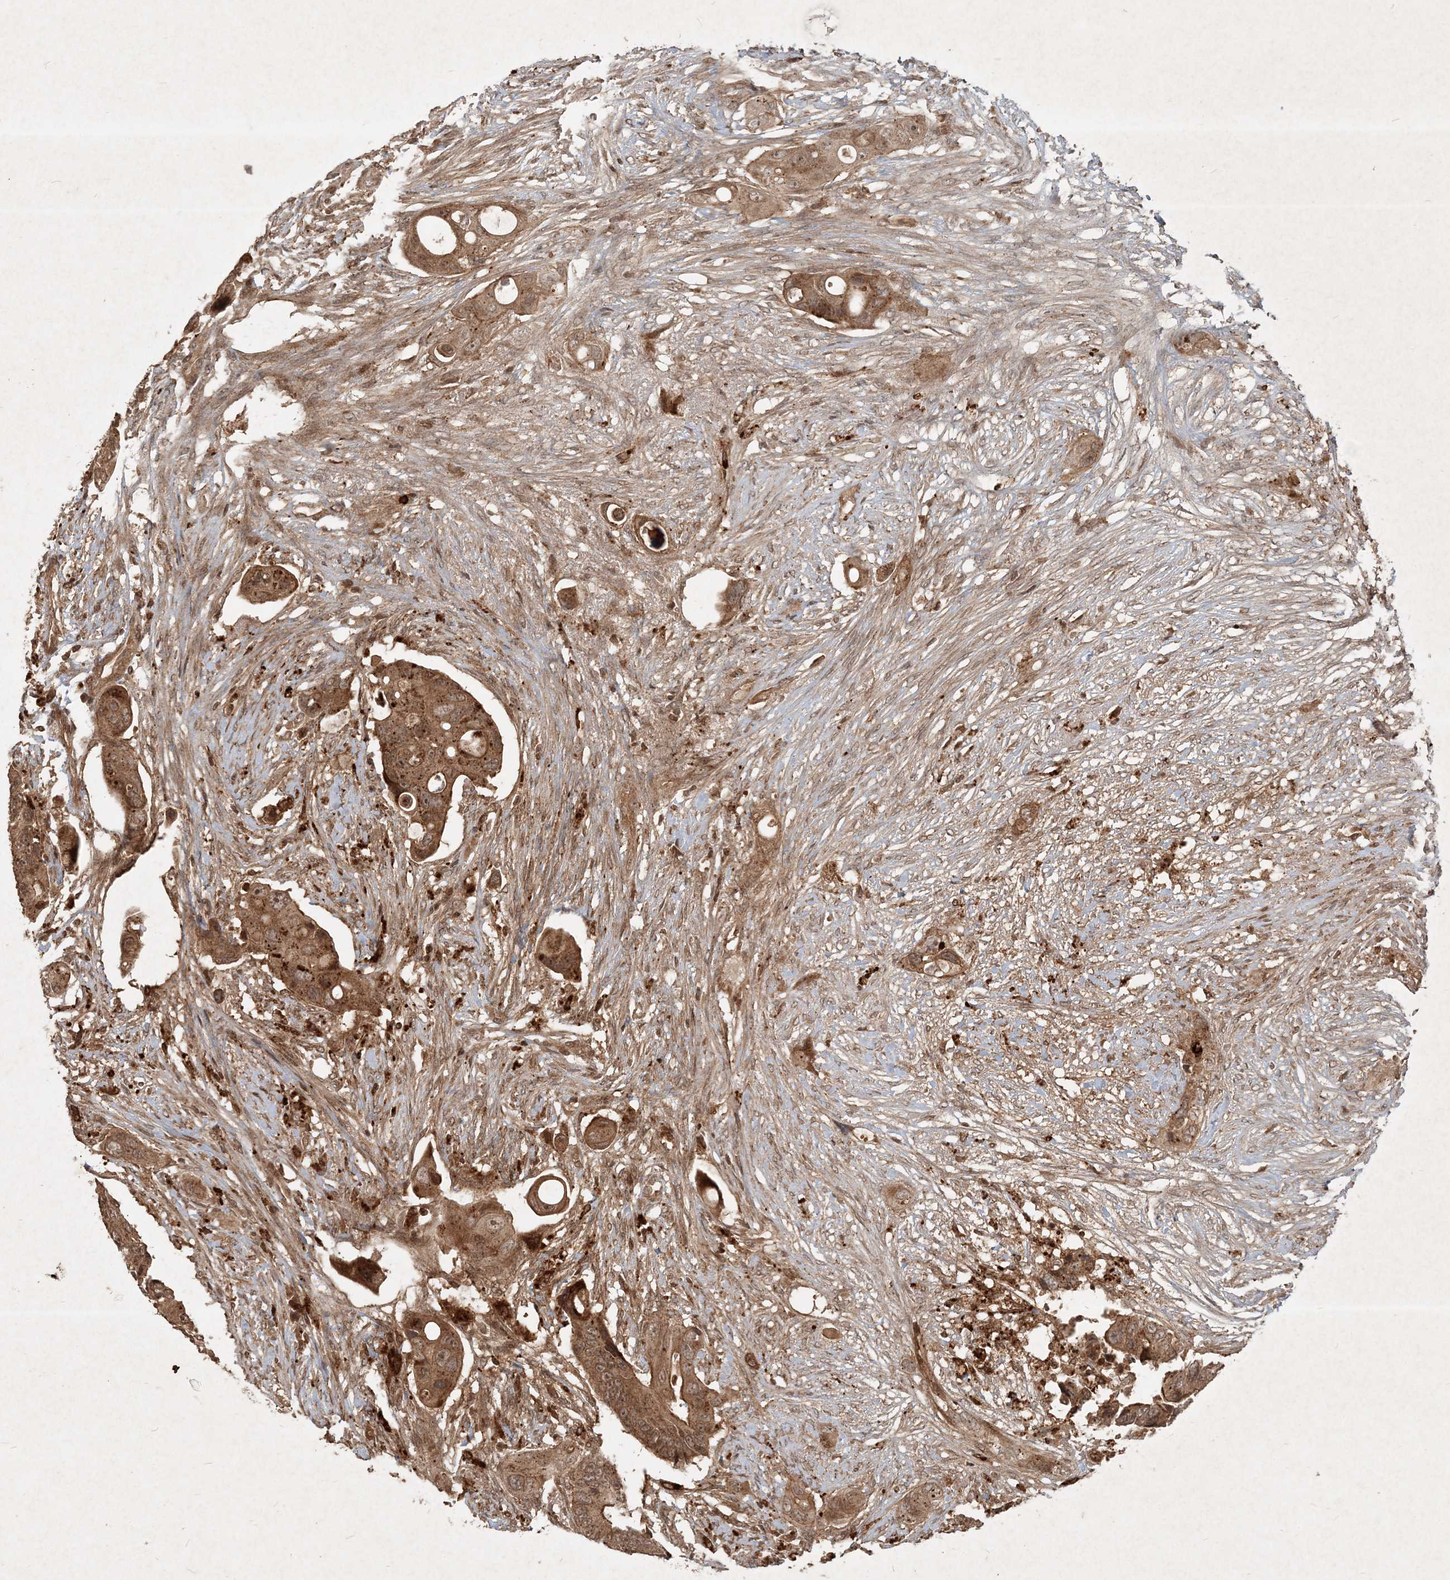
{"staining": {"intensity": "moderate", "quantity": ">75%", "location": "cytoplasmic/membranous"}, "tissue": "colorectal cancer", "cell_type": "Tumor cells", "image_type": "cancer", "snomed": [{"axis": "morphology", "description": "Adenocarcinoma, NOS"}, {"axis": "topography", "description": "Colon"}], "caption": "Colorectal cancer was stained to show a protein in brown. There is medium levels of moderate cytoplasmic/membranous positivity in about >75% of tumor cells. (Brightfield microscopy of DAB IHC at high magnification).", "gene": "NARS1", "patient": {"sex": "female", "age": 57}}